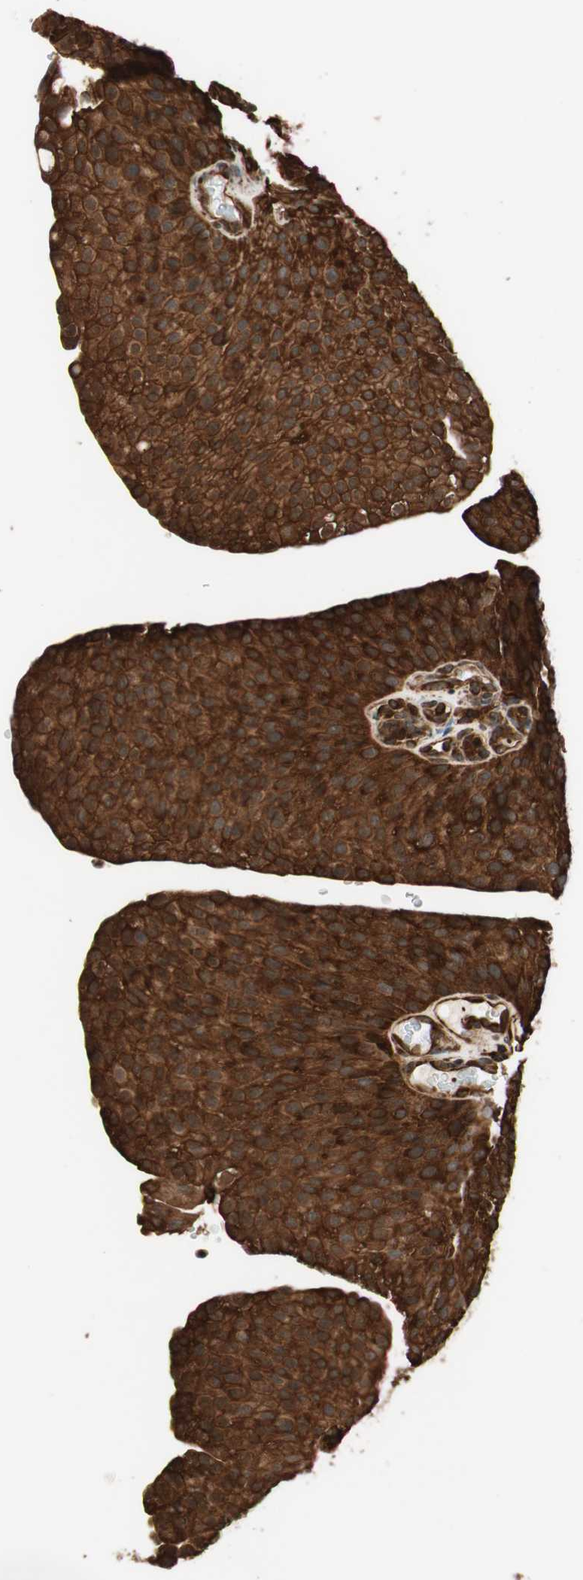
{"staining": {"intensity": "strong", "quantity": ">75%", "location": "cytoplasmic/membranous"}, "tissue": "urothelial cancer", "cell_type": "Tumor cells", "image_type": "cancer", "snomed": [{"axis": "morphology", "description": "Urothelial carcinoma, Low grade"}, {"axis": "topography", "description": "Smooth muscle"}, {"axis": "topography", "description": "Urinary bladder"}], "caption": "This is an image of immunohistochemistry staining of urothelial carcinoma (low-grade), which shows strong positivity in the cytoplasmic/membranous of tumor cells.", "gene": "VASP", "patient": {"sex": "male", "age": 60}}